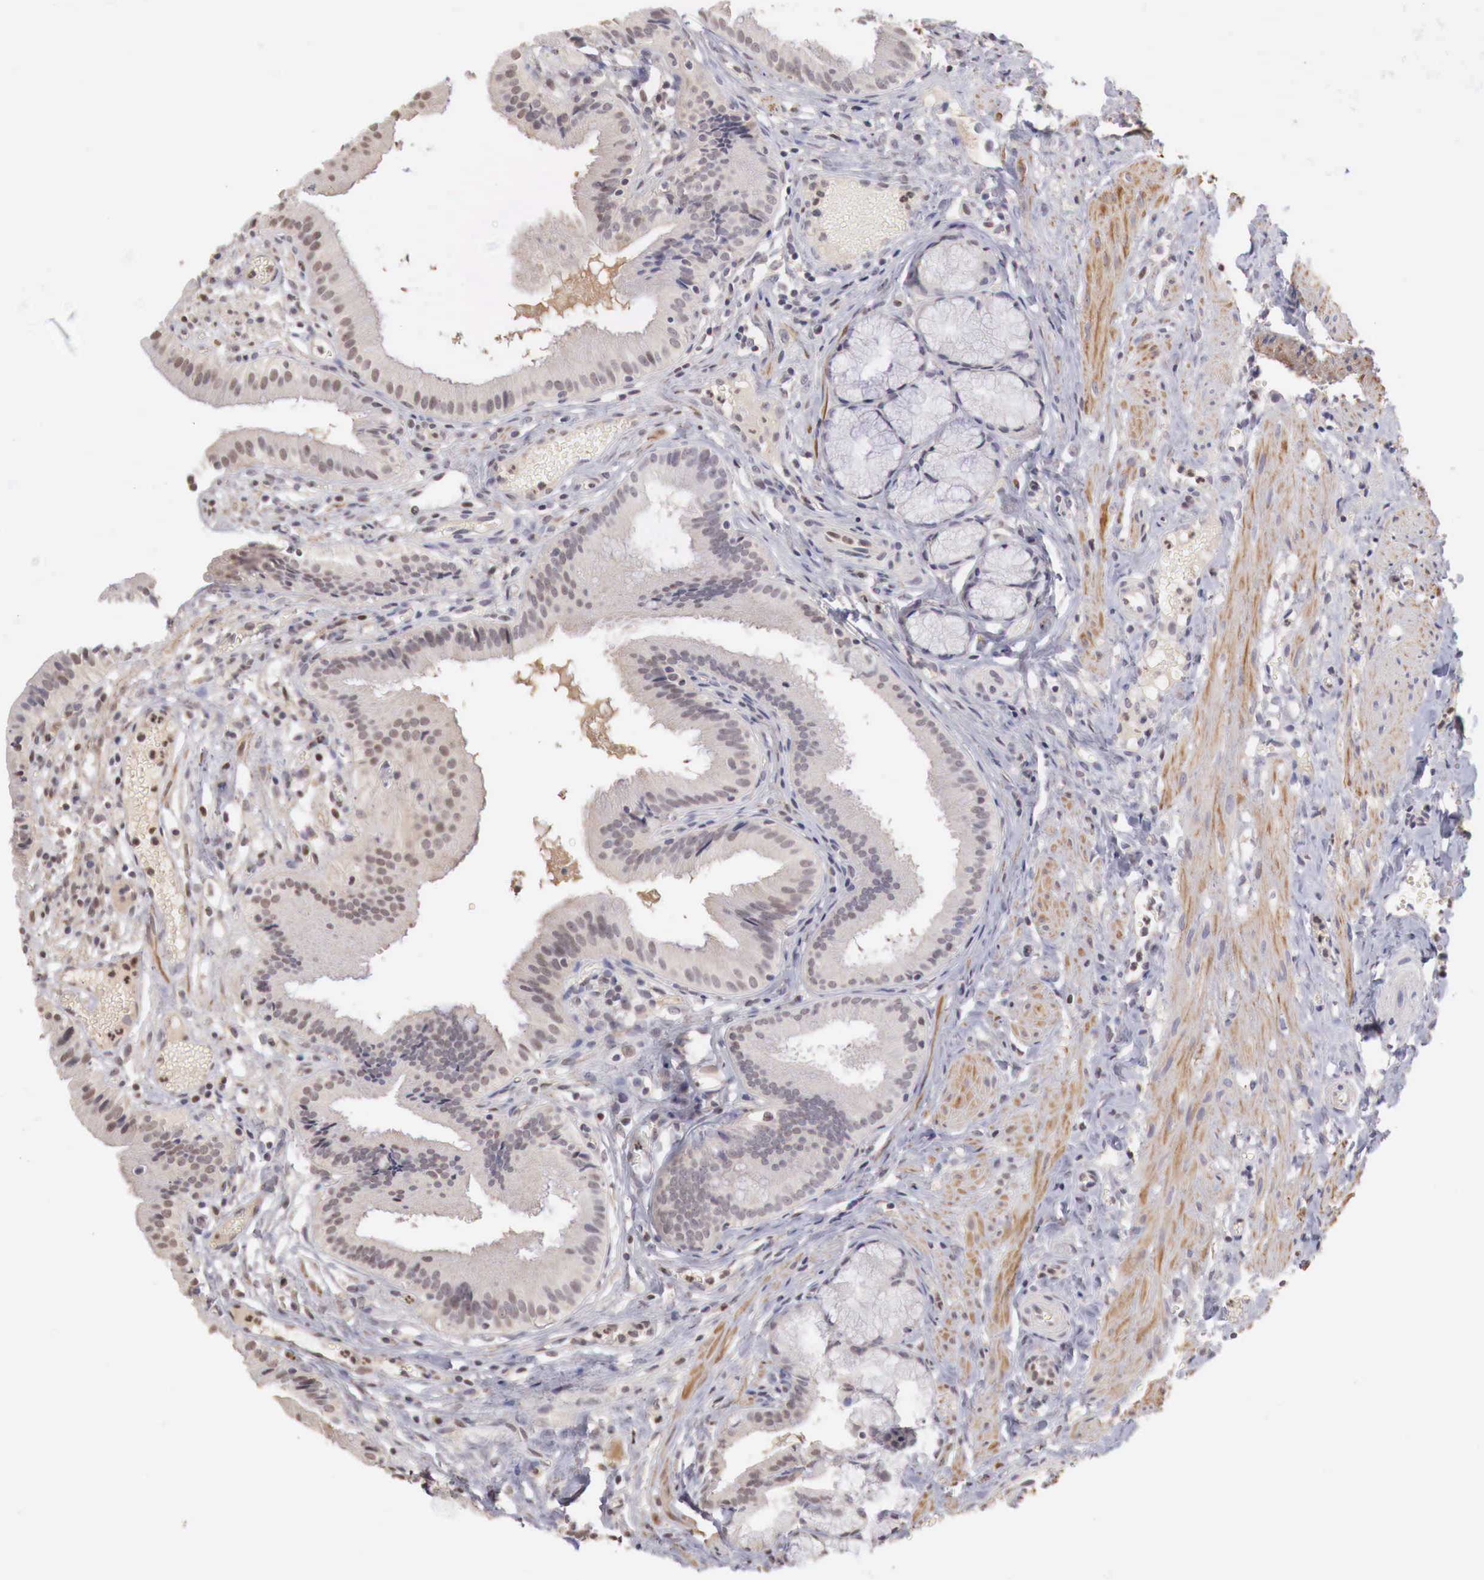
{"staining": {"intensity": "weak", "quantity": ">75%", "location": "cytoplasmic/membranous"}, "tissue": "gallbladder", "cell_type": "Glandular cells", "image_type": "normal", "snomed": [{"axis": "morphology", "description": "Normal tissue, NOS"}, {"axis": "topography", "description": "Gallbladder"}], "caption": "IHC image of unremarkable human gallbladder stained for a protein (brown), which reveals low levels of weak cytoplasmic/membranous expression in about >75% of glandular cells.", "gene": "TBC1D9", "patient": {"sex": "male", "age": 28}}